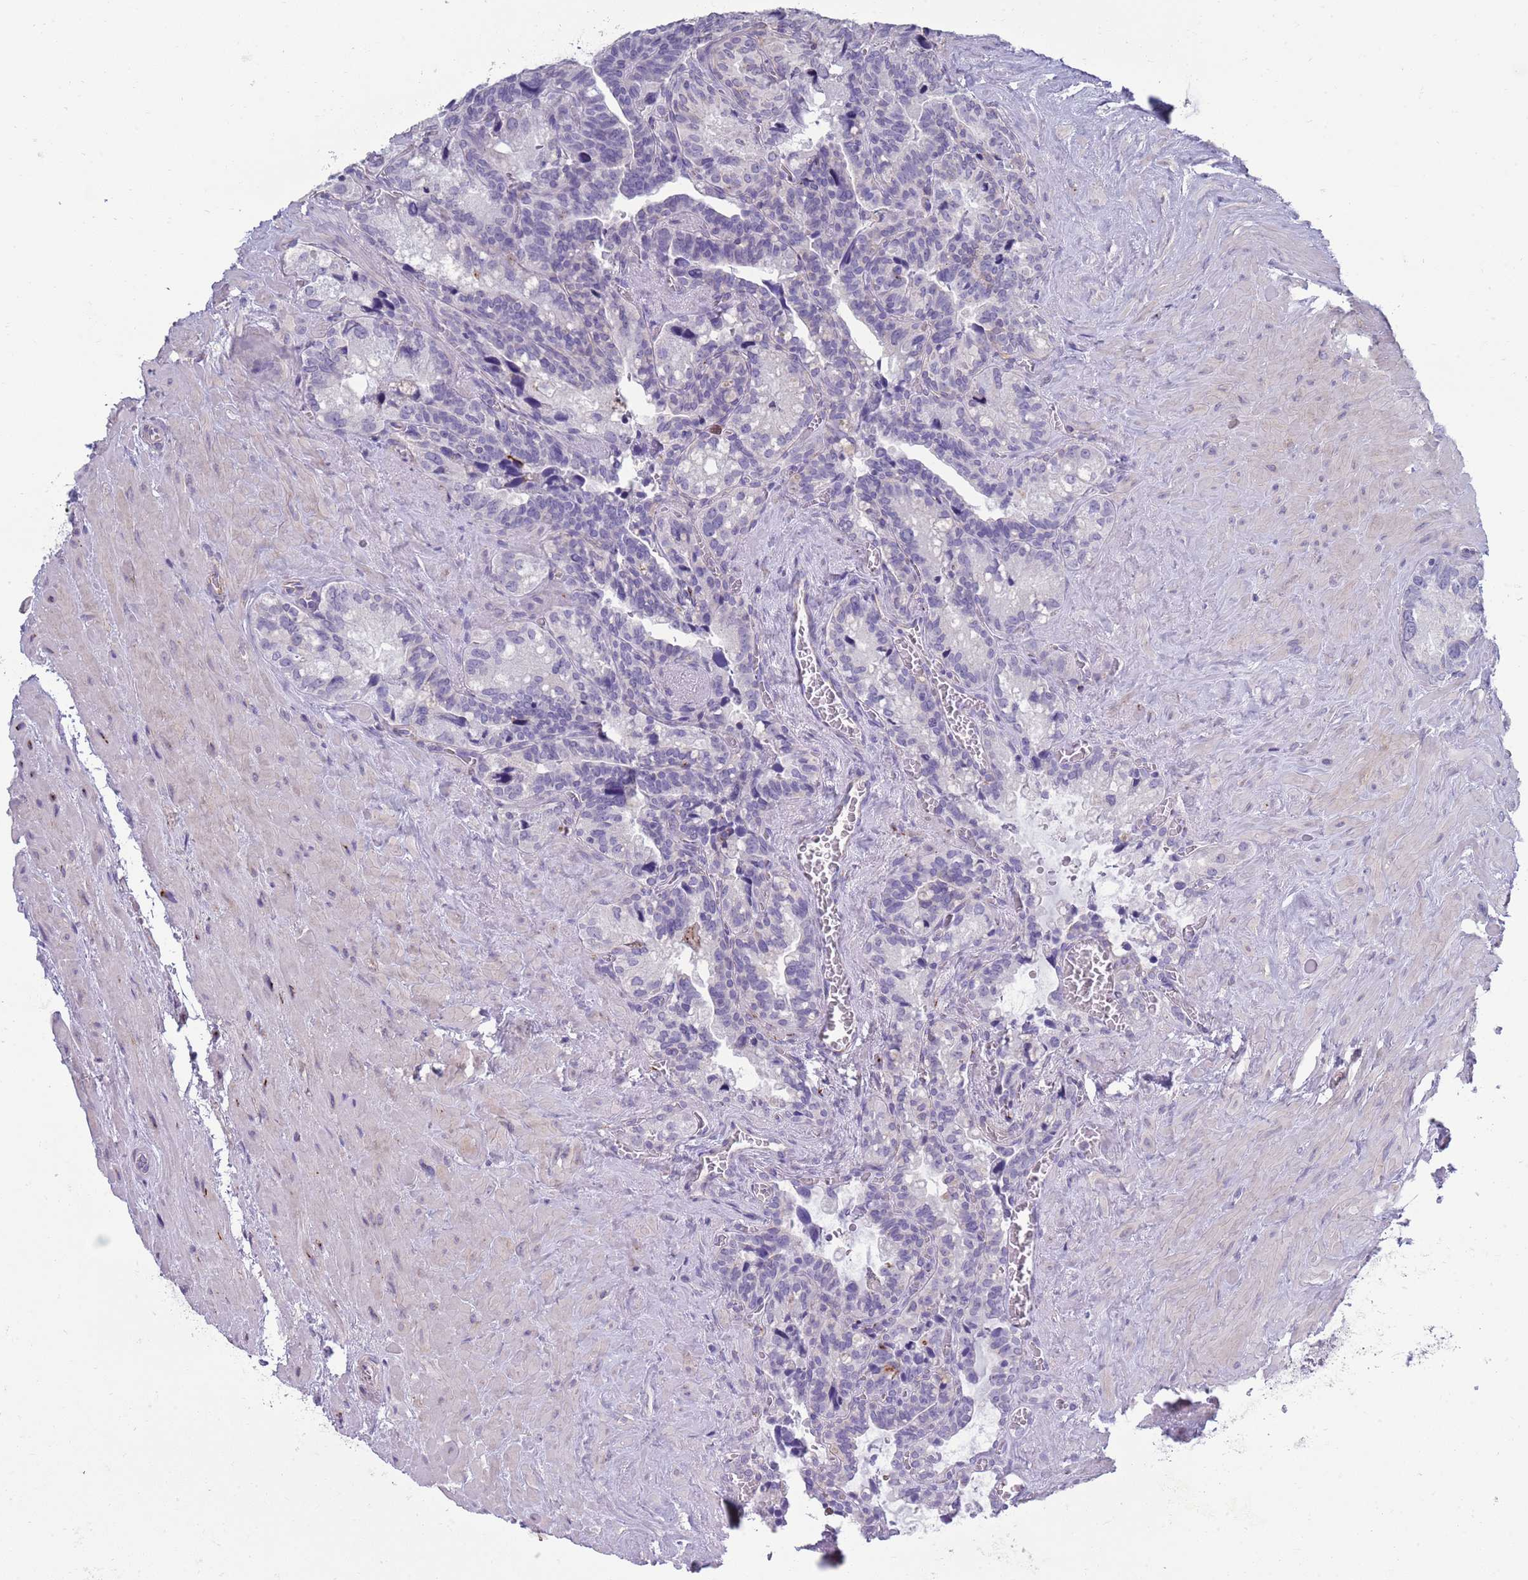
{"staining": {"intensity": "negative", "quantity": "none", "location": "none"}, "tissue": "seminal vesicle", "cell_type": "Glandular cells", "image_type": "normal", "snomed": [{"axis": "morphology", "description": "Normal tissue, NOS"}, {"axis": "topography", "description": "Seminal veicle"}], "caption": "This is an immunohistochemistry micrograph of benign seminal vesicle. There is no staining in glandular cells.", "gene": "ACSBG1", "patient": {"sex": "male", "age": 68}}